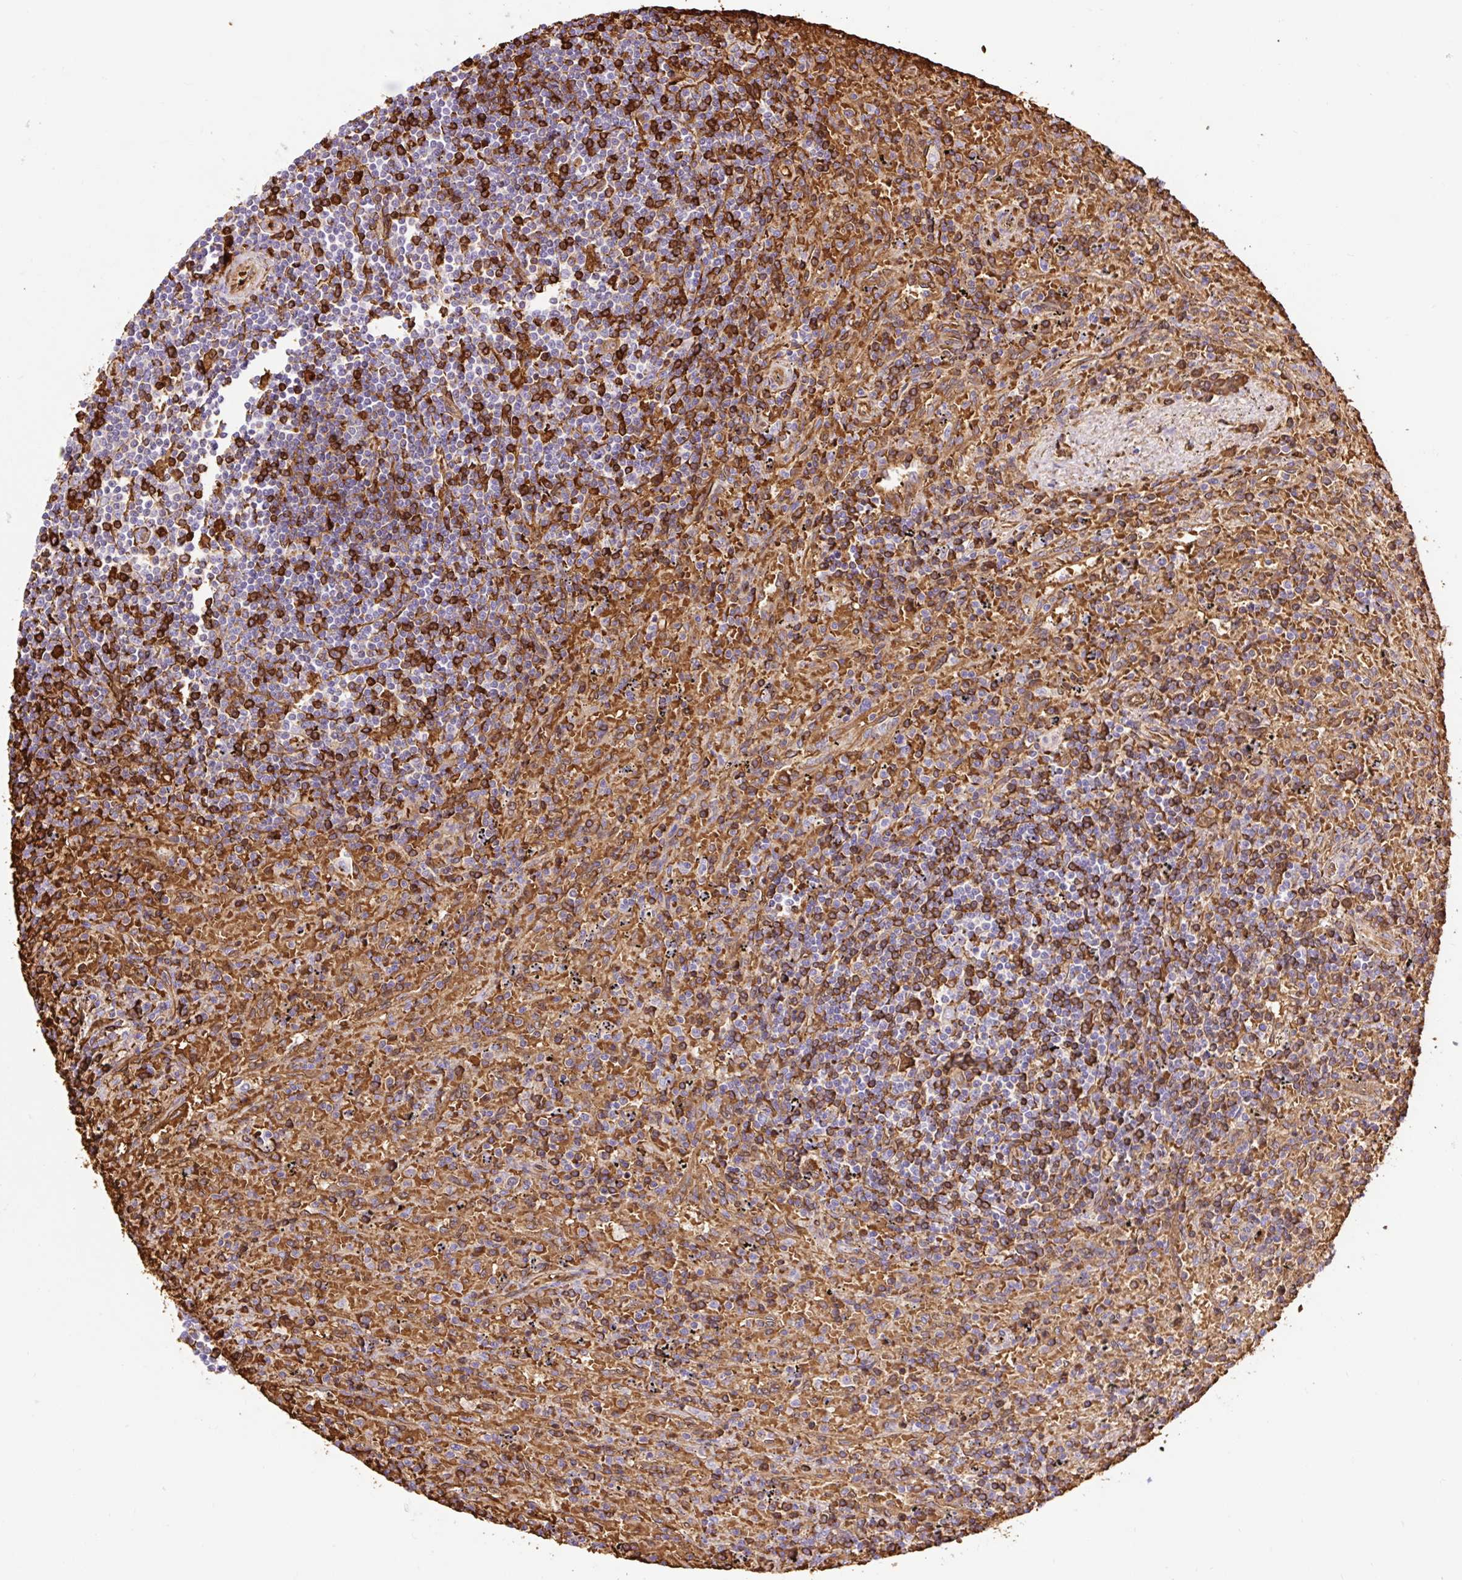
{"staining": {"intensity": "strong", "quantity": "25%-75%", "location": "cytoplasmic/membranous"}, "tissue": "lymphoma", "cell_type": "Tumor cells", "image_type": "cancer", "snomed": [{"axis": "morphology", "description": "Malignant lymphoma, non-Hodgkin's type, Low grade"}, {"axis": "topography", "description": "Spleen"}], "caption": "This is an image of IHC staining of malignant lymphoma, non-Hodgkin's type (low-grade), which shows strong expression in the cytoplasmic/membranous of tumor cells.", "gene": "HIP1R", "patient": {"sex": "male", "age": 76}}